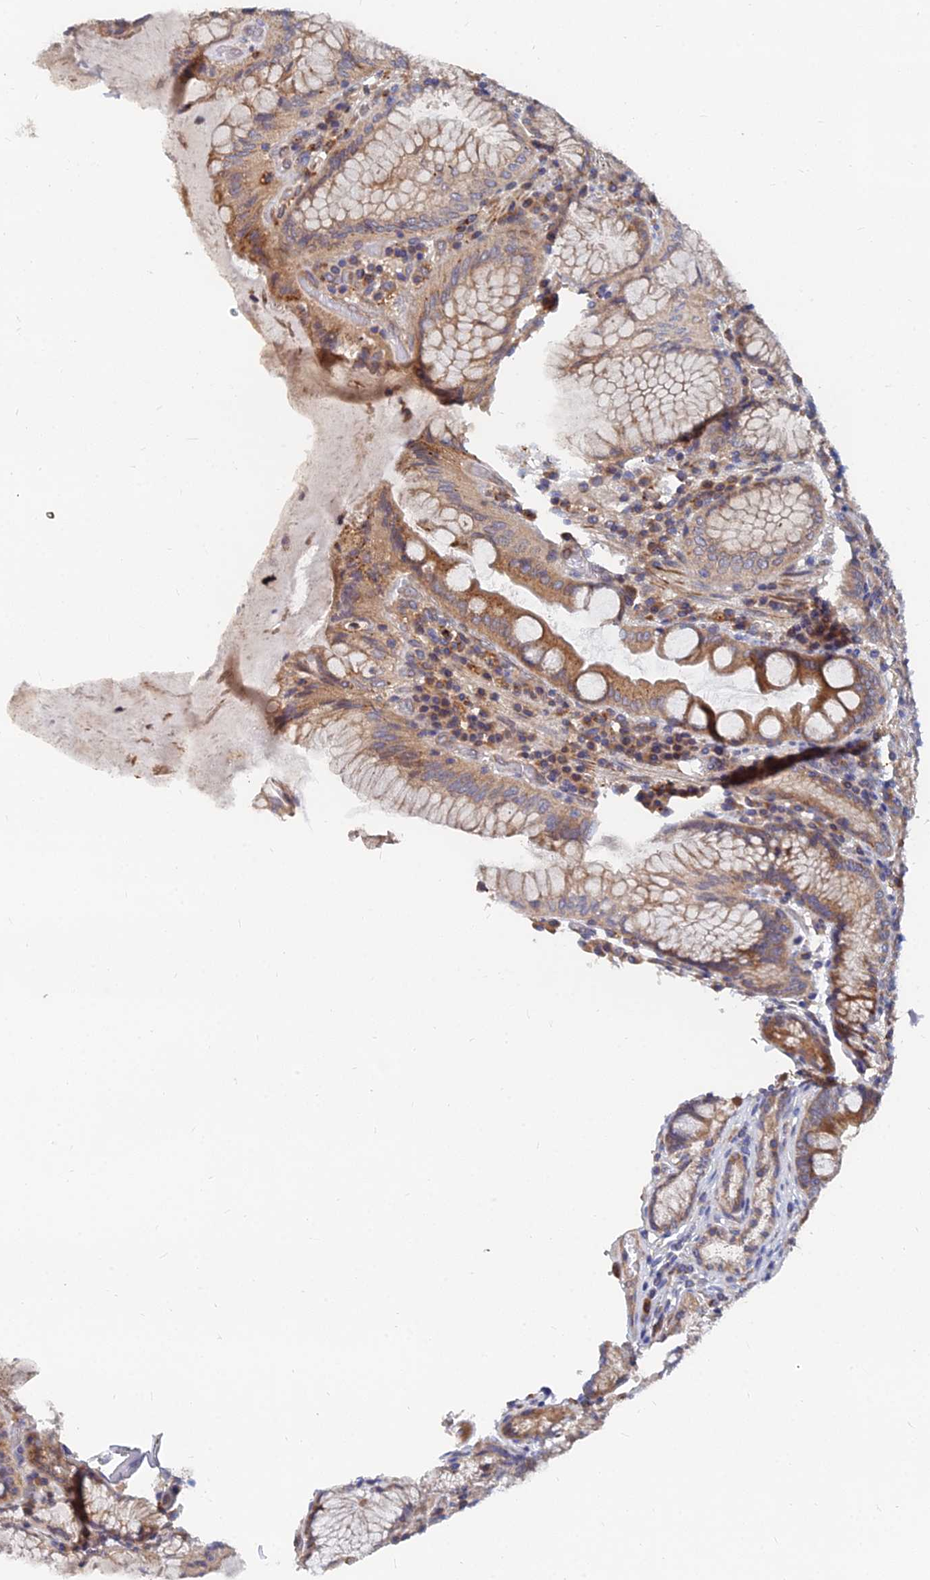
{"staining": {"intensity": "moderate", "quantity": ">75%", "location": "cytoplasmic/membranous"}, "tissue": "stomach", "cell_type": "Glandular cells", "image_type": "normal", "snomed": [{"axis": "morphology", "description": "Normal tissue, NOS"}, {"axis": "topography", "description": "Stomach, upper"}, {"axis": "topography", "description": "Stomach, lower"}], "caption": "A brown stain shows moderate cytoplasmic/membranous expression of a protein in glandular cells of benign stomach. (DAB IHC with brightfield microscopy, high magnification).", "gene": "CCZ1B", "patient": {"sex": "female", "age": 76}}